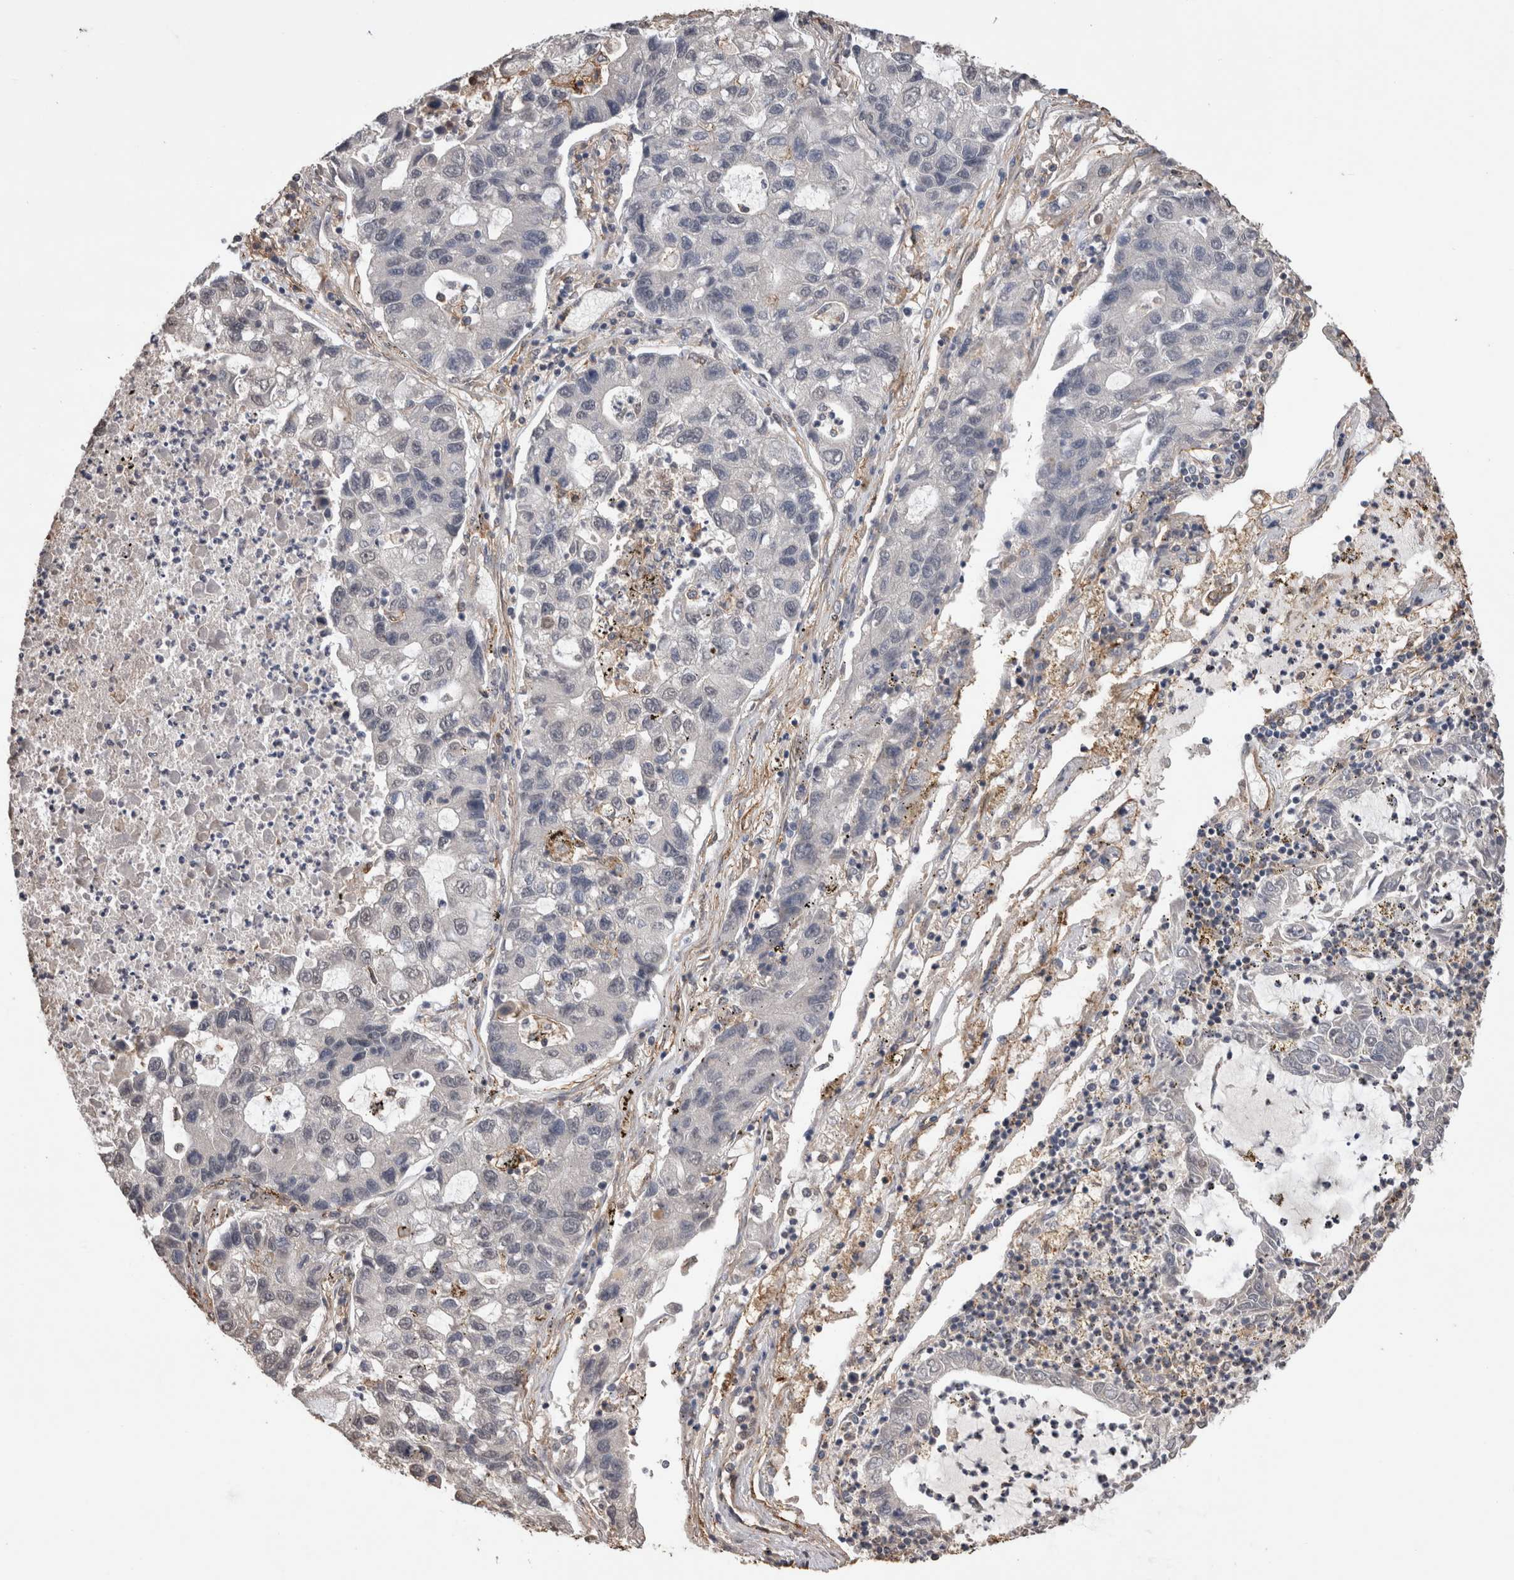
{"staining": {"intensity": "negative", "quantity": "none", "location": "none"}, "tissue": "lung cancer", "cell_type": "Tumor cells", "image_type": "cancer", "snomed": [{"axis": "morphology", "description": "Adenocarcinoma, NOS"}, {"axis": "topography", "description": "Lung"}], "caption": "High power microscopy histopathology image of an immunohistochemistry micrograph of lung adenocarcinoma, revealing no significant staining in tumor cells.", "gene": "S100A10", "patient": {"sex": "female", "age": 51}}